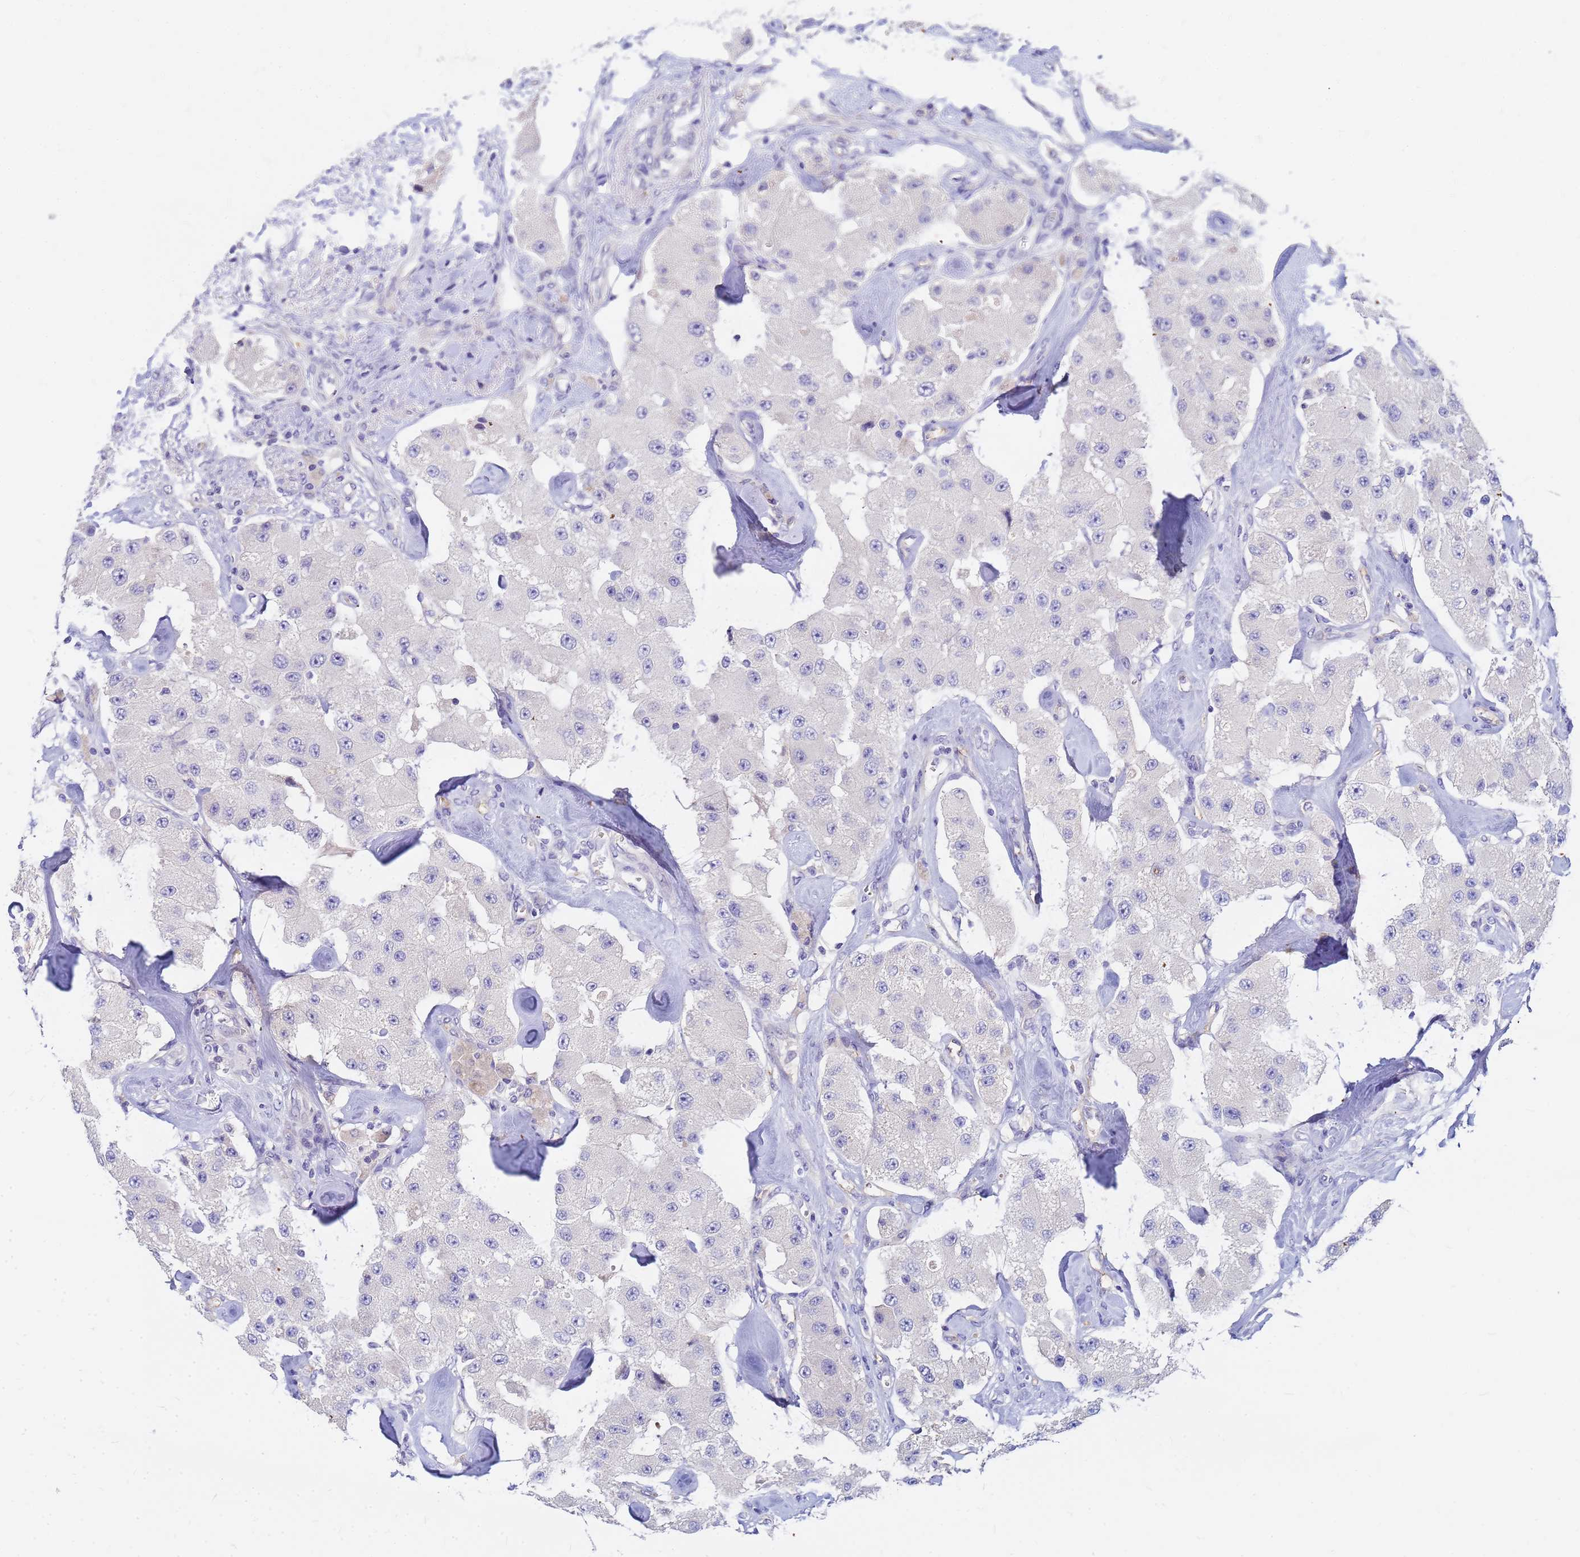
{"staining": {"intensity": "negative", "quantity": "none", "location": "none"}, "tissue": "carcinoid", "cell_type": "Tumor cells", "image_type": "cancer", "snomed": [{"axis": "morphology", "description": "Carcinoid, malignant, NOS"}, {"axis": "topography", "description": "Pancreas"}], "caption": "Tumor cells show no significant expression in carcinoid. The staining is performed using DAB brown chromogen with nuclei counter-stained in using hematoxylin.", "gene": "DPRX", "patient": {"sex": "male", "age": 41}}